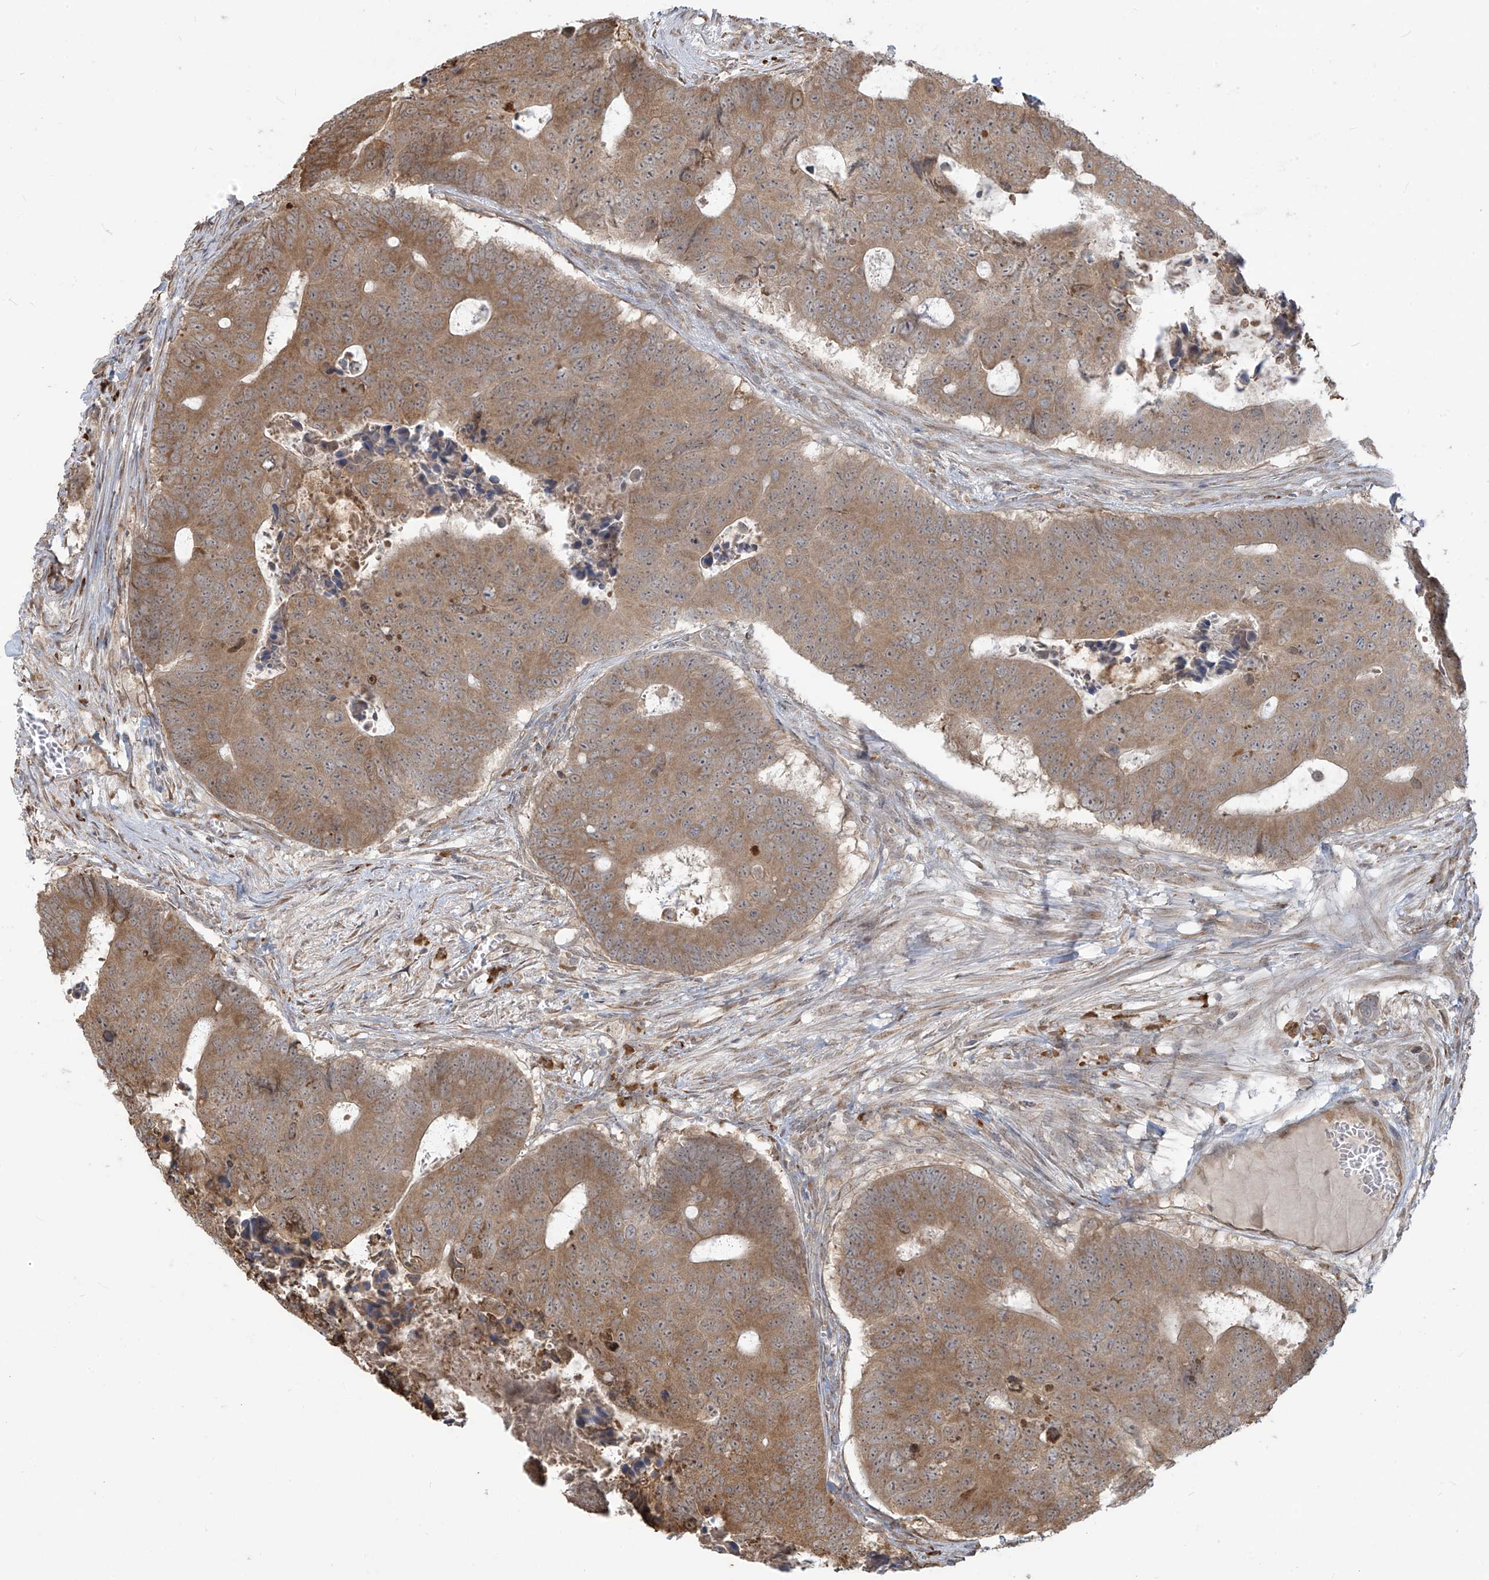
{"staining": {"intensity": "moderate", "quantity": ">75%", "location": "cytoplasmic/membranous"}, "tissue": "colorectal cancer", "cell_type": "Tumor cells", "image_type": "cancer", "snomed": [{"axis": "morphology", "description": "Adenocarcinoma, NOS"}, {"axis": "topography", "description": "Colon"}], "caption": "A brown stain shows moderate cytoplasmic/membranous staining of a protein in human colorectal cancer tumor cells.", "gene": "PLEKHM3", "patient": {"sex": "male", "age": 87}}